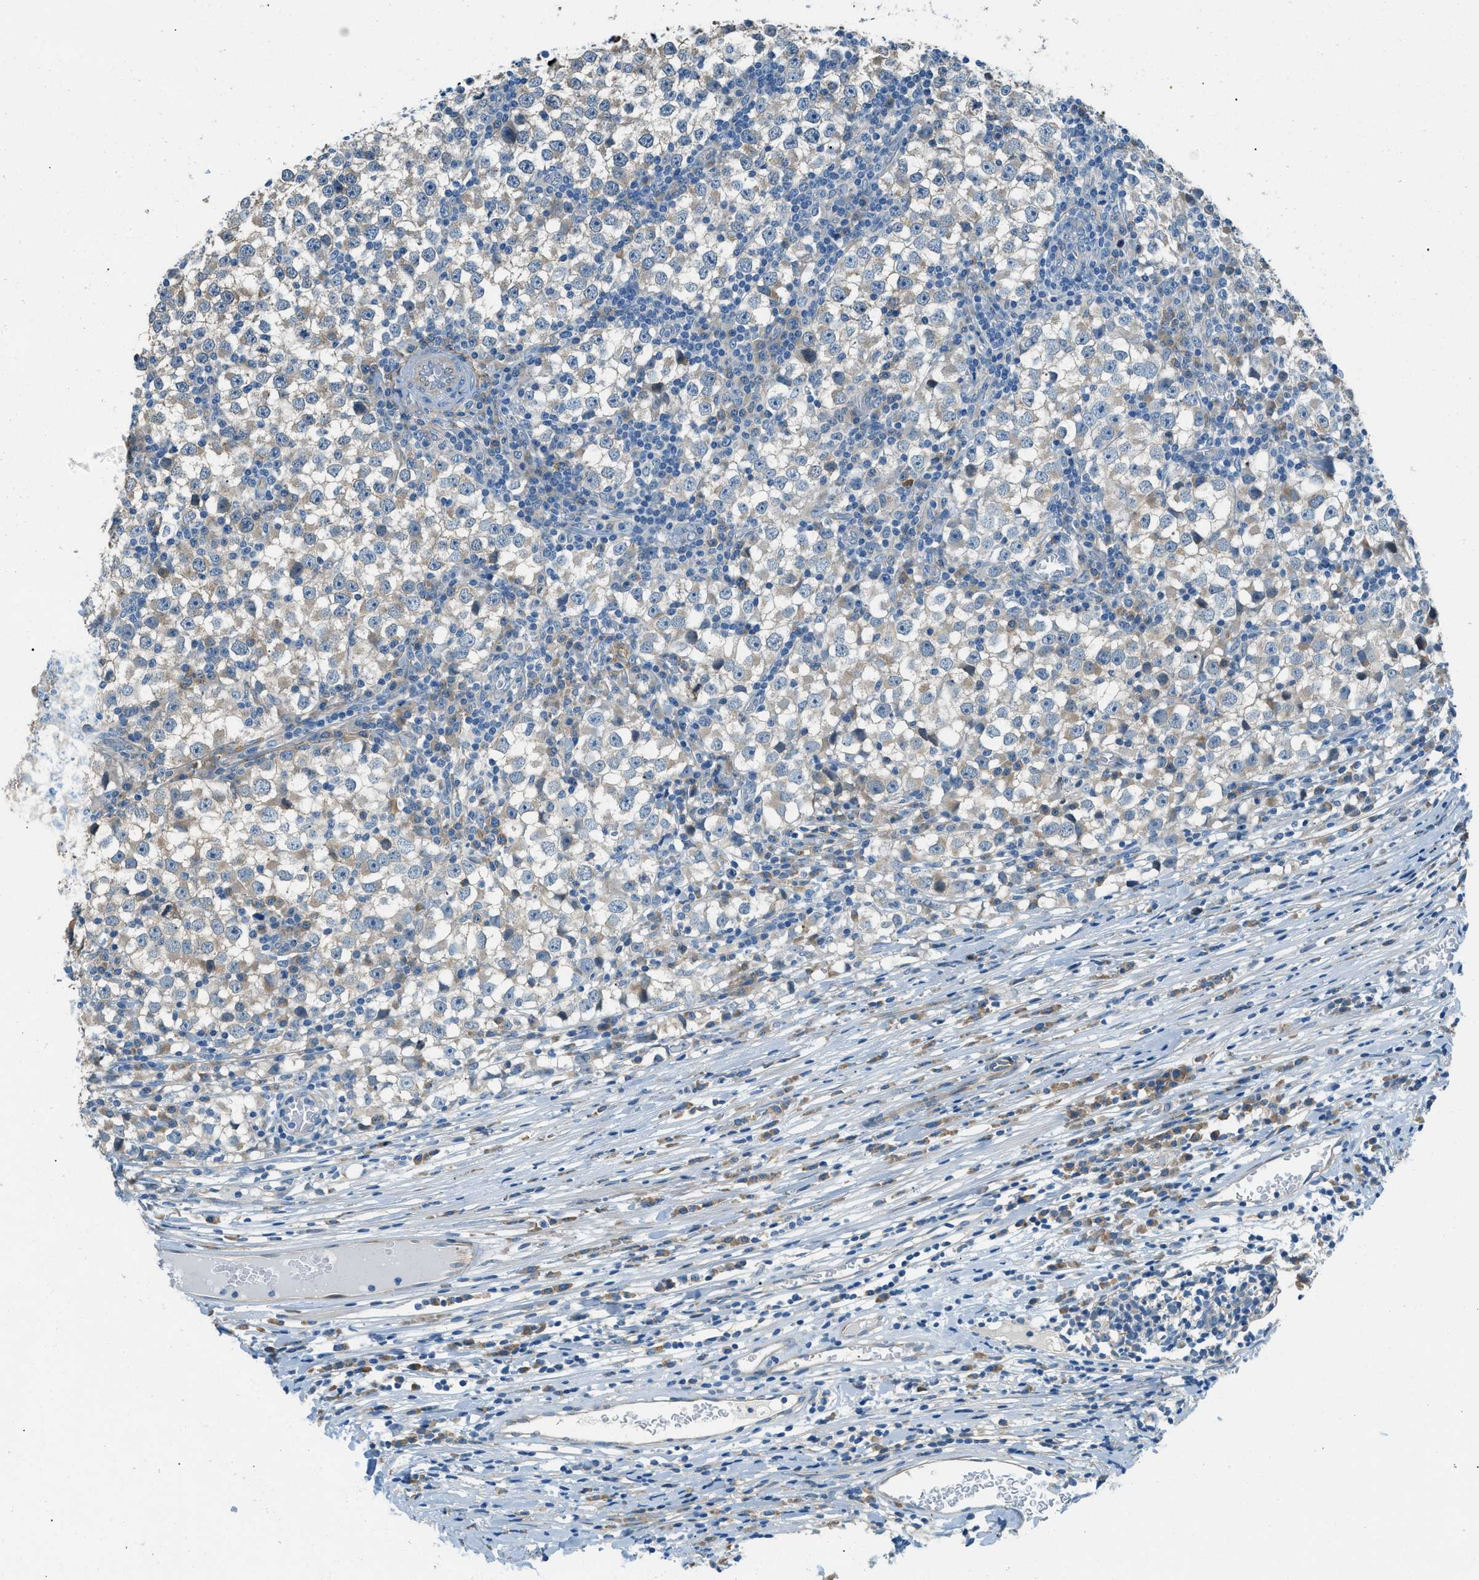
{"staining": {"intensity": "weak", "quantity": "<25%", "location": "cytoplasmic/membranous"}, "tissue": "testis cancer", "cell_type": "Tumor cells", "image_type": "cancer", "snomed": [{"axis": "morphology", "description": "Seminoma, NOS"}, {"axis": "topography", "description": "Testis"}], "caption": "This is a photomicrograph of IHC staining of seminoma (testis), which shows no expression in tumor cells.", "gene": "ZNF367", "patient": {"sex": "male", "age": 65}}